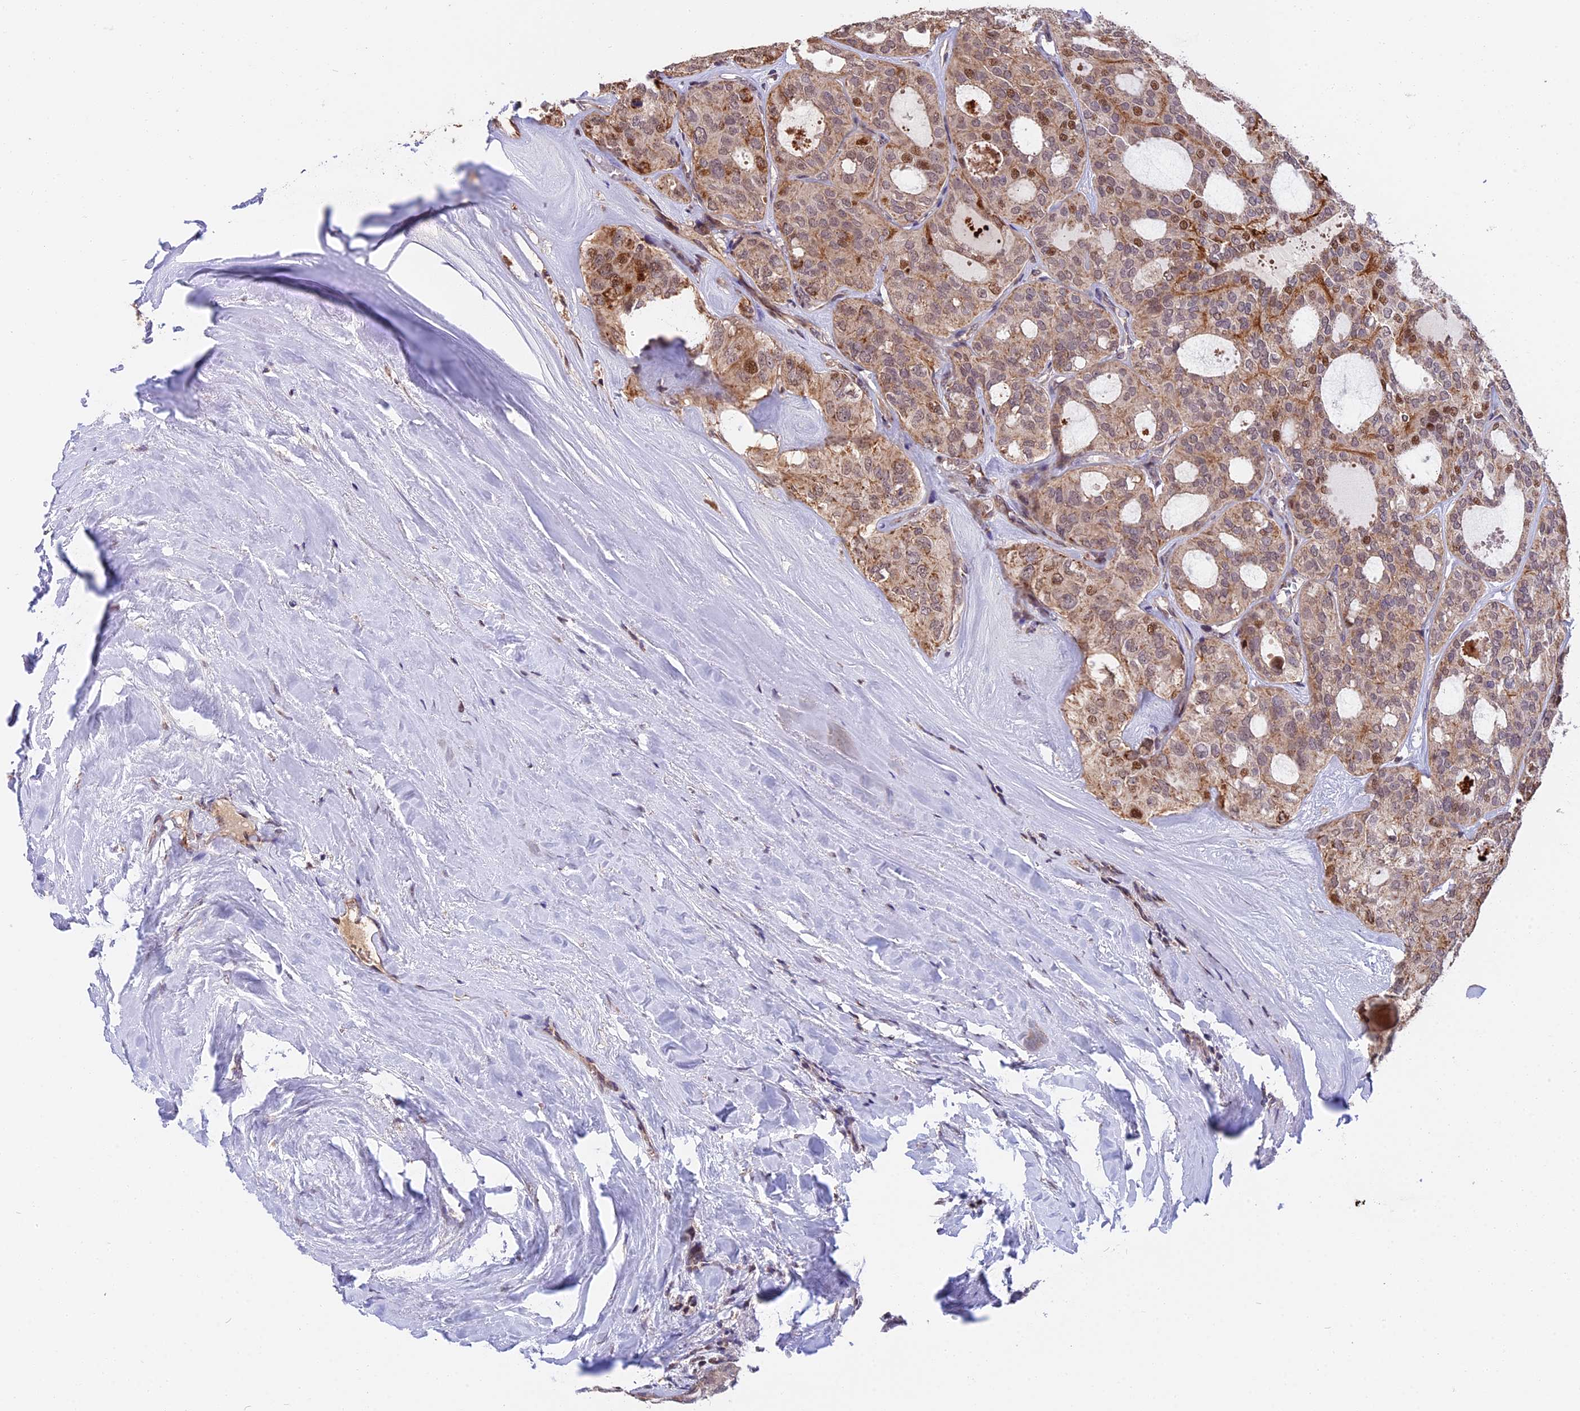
{"staining": {"intensity": "moderate", "quantity": ">75%", "location": "cytoplasmic/membranous,nuclear"}, "tissue": "thyroid cancer", "cell_type": "Tumor cells", "image_type": "cancer", "snomed": [{"axis": "morphology", "description": "Follicular adenoma carcinoma, NOS"}, {"axis": "topography", "description": "Thyroid gland"}], "caption": "Immunohistochemical staining of thyroid follicular adenoma carcinoma exhibits medium levels of moderate cytoplasmic/membranous and nuclear protein expression in about >75% of tumor cells.", "gene": "RERGL", "patient": {"sex": "male", "age": 75}}